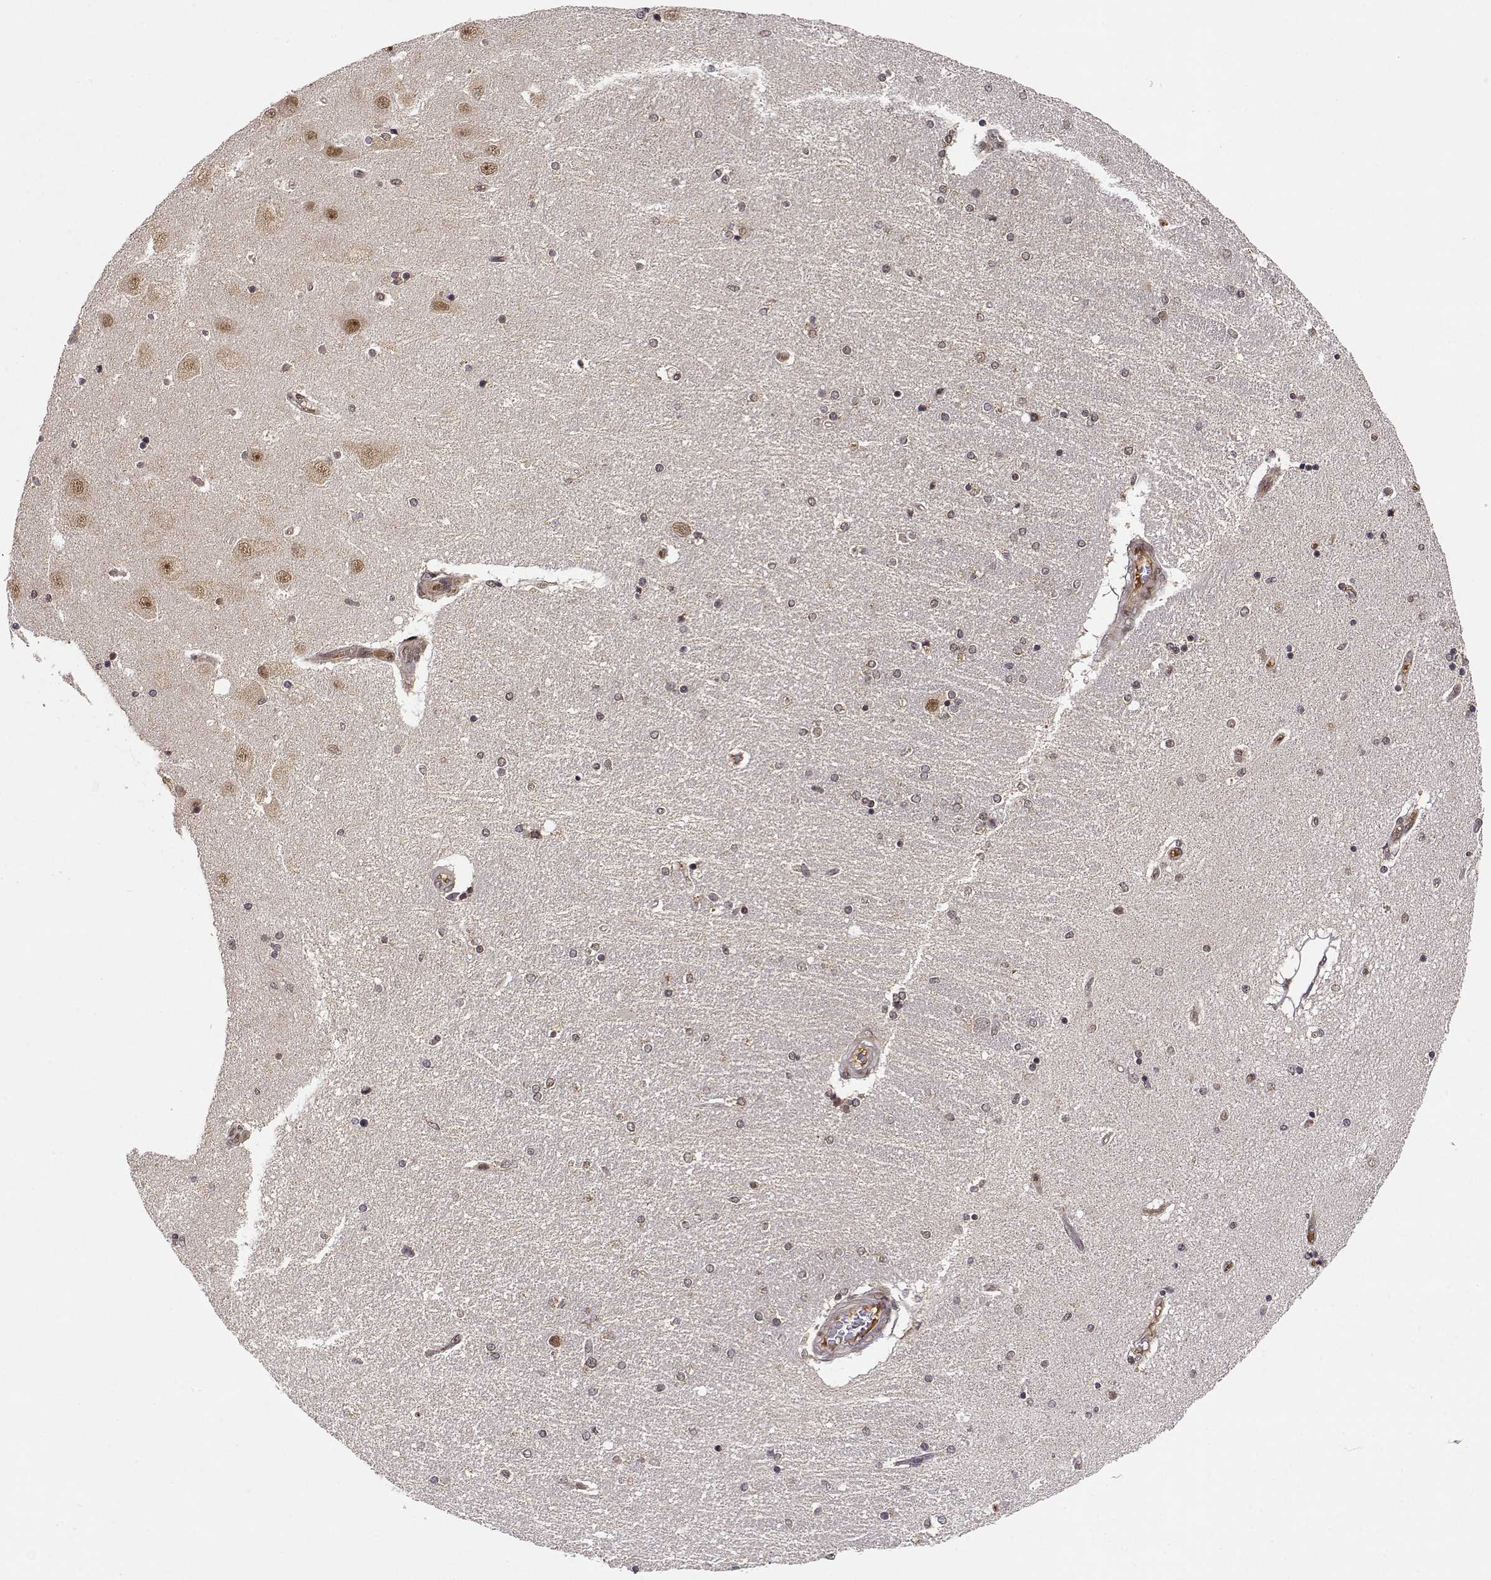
{"staining": {"intensity": "weak", "quantity": "<25%", "location": "nuclear"}, "tissue": "hippocampus", "cell_type": "Glial cells", "image_type": "normal", "snomed": [{"axis": "morphology", "description": "Normal tissue, NOS"}, {"axis": "topography", "description": "Hippocampus"}], "caption": "A high-resolution image shows immunohistochemistry staining of normal hippocampus, which reveals no significant positivity in glial cells. (Brightfield microscopy of DAB immunohistochemistry at high magnification).", "gene": "MAEA", "patient": {"sex": "female", "age": 54}}